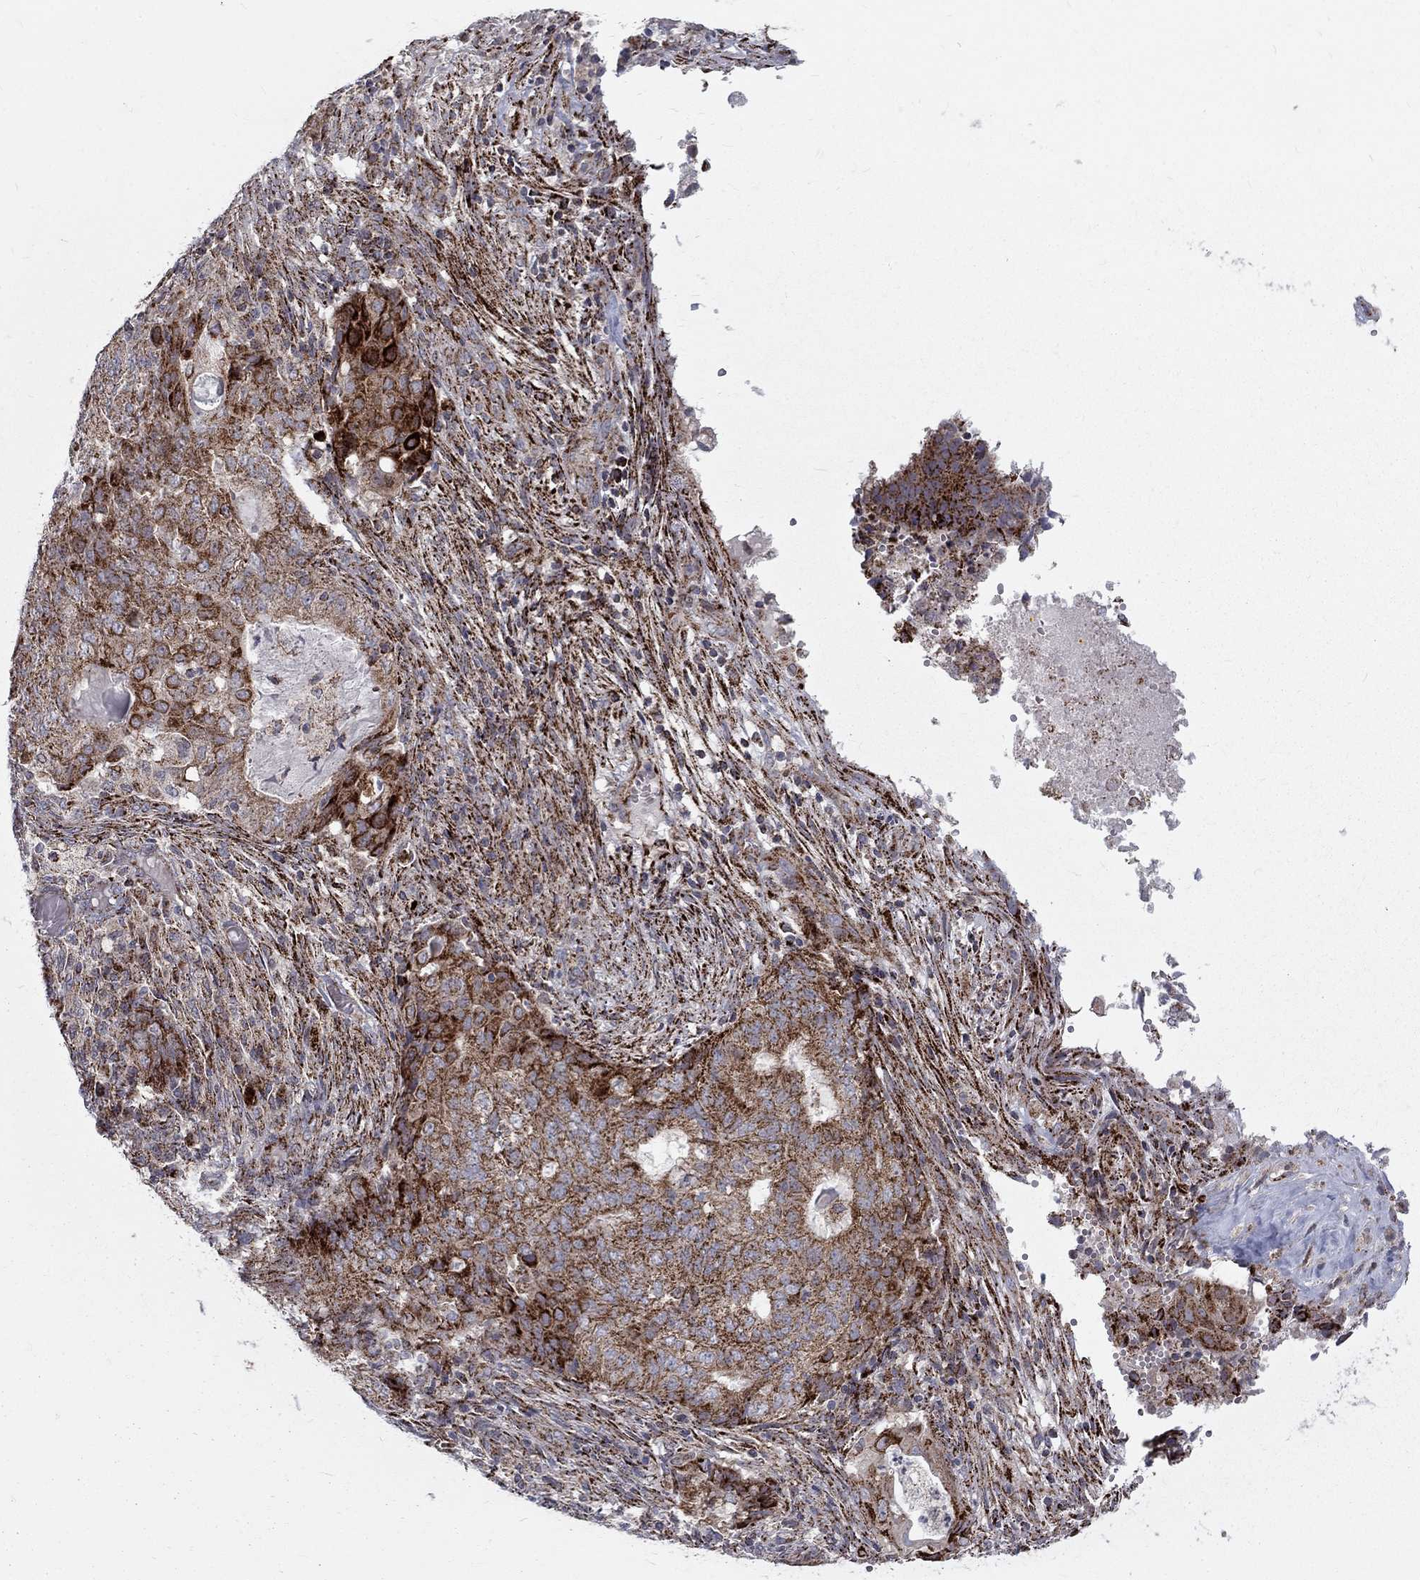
{"staining": {"intensity": "strong", "quantity": ">75%", "location": "cytoplasmic/membranous"}, "tissue": "endometrial cancer", "cell_type": "Tumor cells", "image_type": "cancer", "snomed": [{"axis": "morphology", "description": "Adenocarcinoma, NOS"}, {"axis": "topography", "description": "Endometrium"}], "caption": "Tumor cells demonstrate strong cytoplasmic/membranous staining in about >75% of cells in endometrial adenocarcinoma.", "gene": "ALDH1B1", "patient": {"sex": "female", "age": 62}}